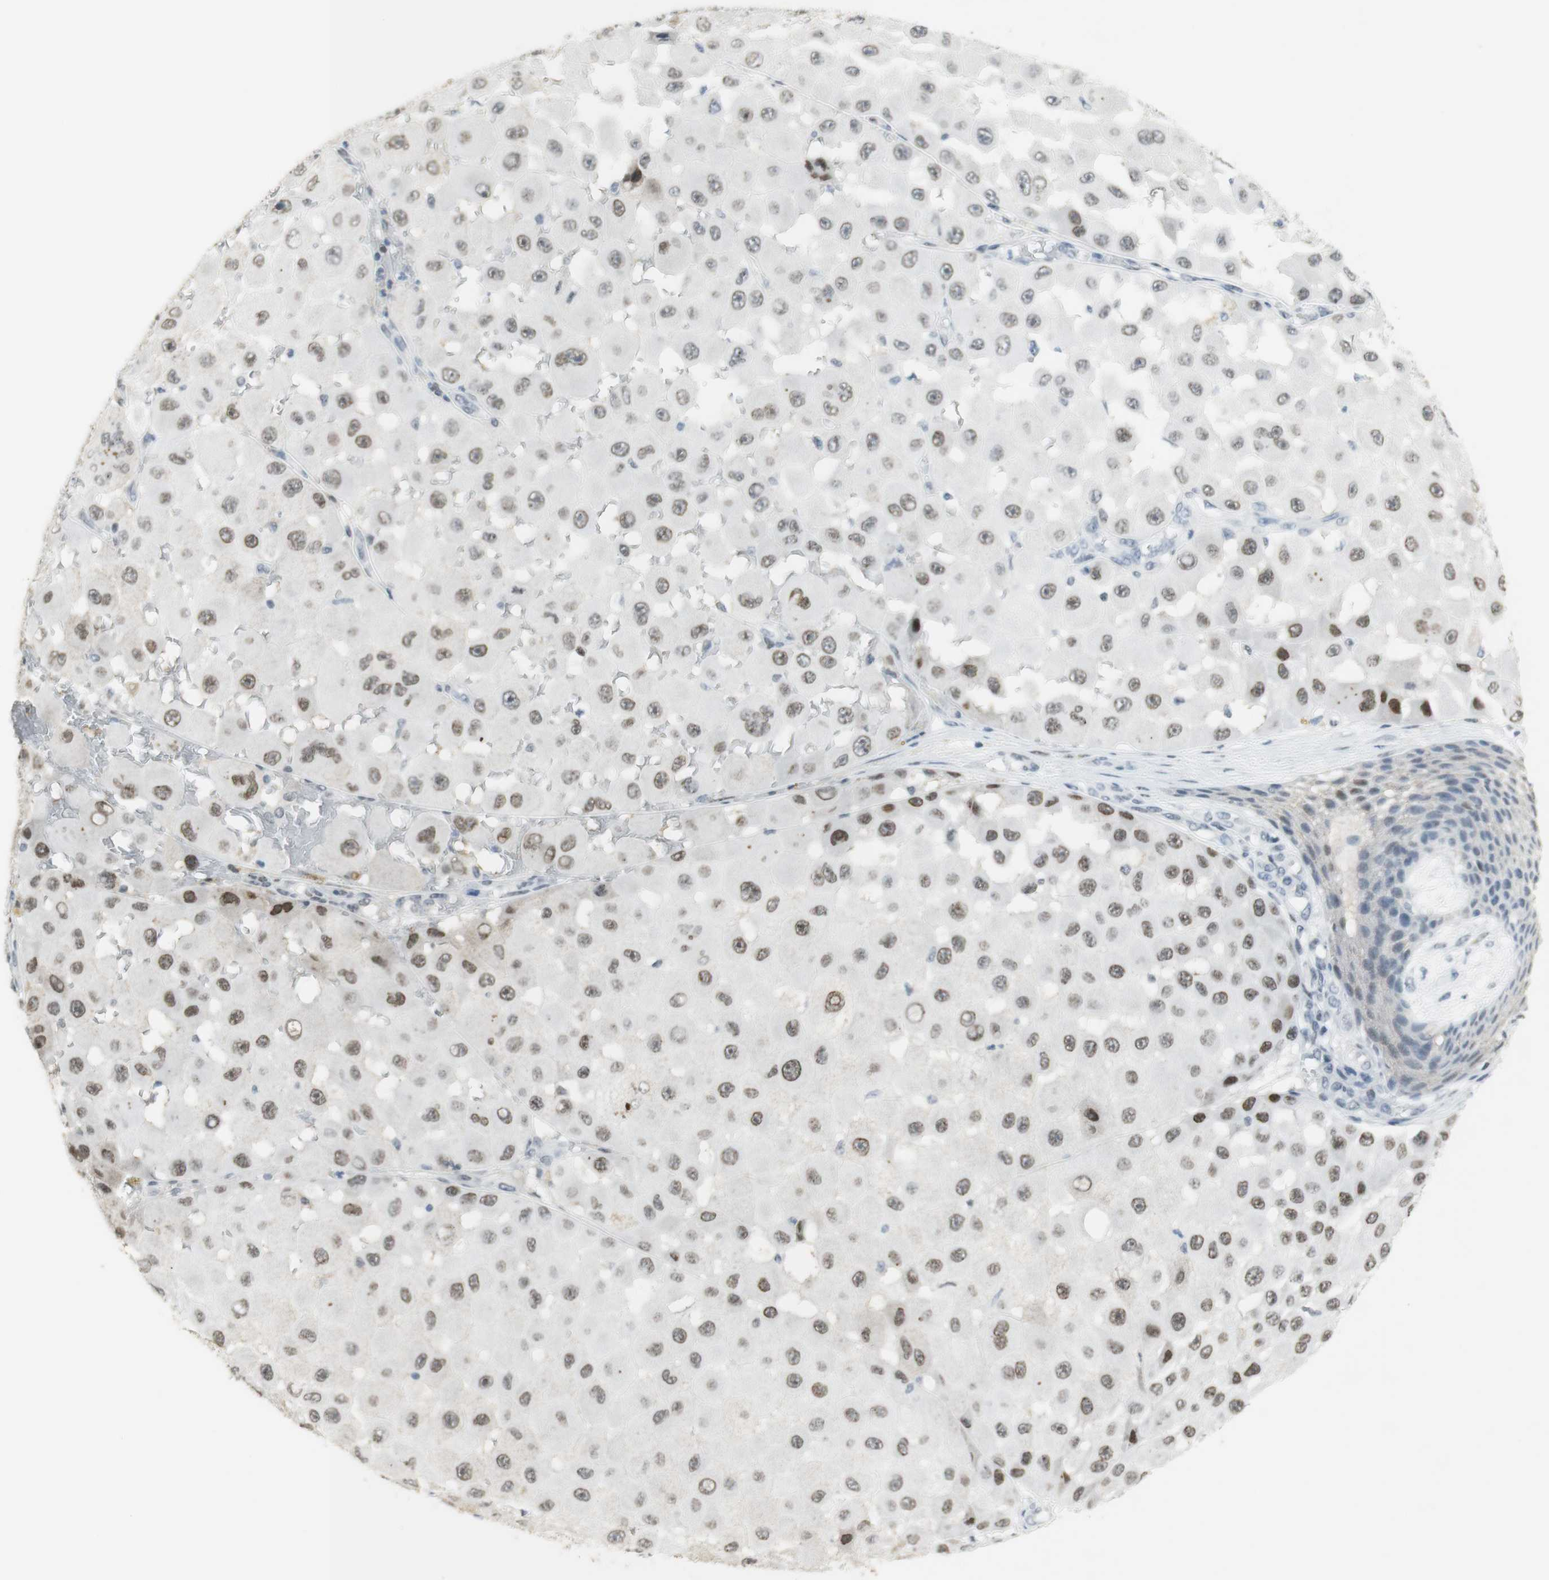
{"staining": {"intensity": "moderate", "quantity": ">75%", "location": "cytoplasmic/membranous,nuclear"}, "tissue": "melanoma", "cell_type": "Tumor cells", "image_type": "cancer", "snomed": [{"axis": "morphology", "description": "Malignant melanoma, NOS"}, {"axis": "topography", "description": "Skin"}], "caption": "Immunohistochemical staining of malignant melanoma exhibits moderate cytoplasmic/membranous and nuclear protein expression in about >75% of tumor cells.", "gene": "BMI1", "patient": {"sex": "female", "age": 81}}